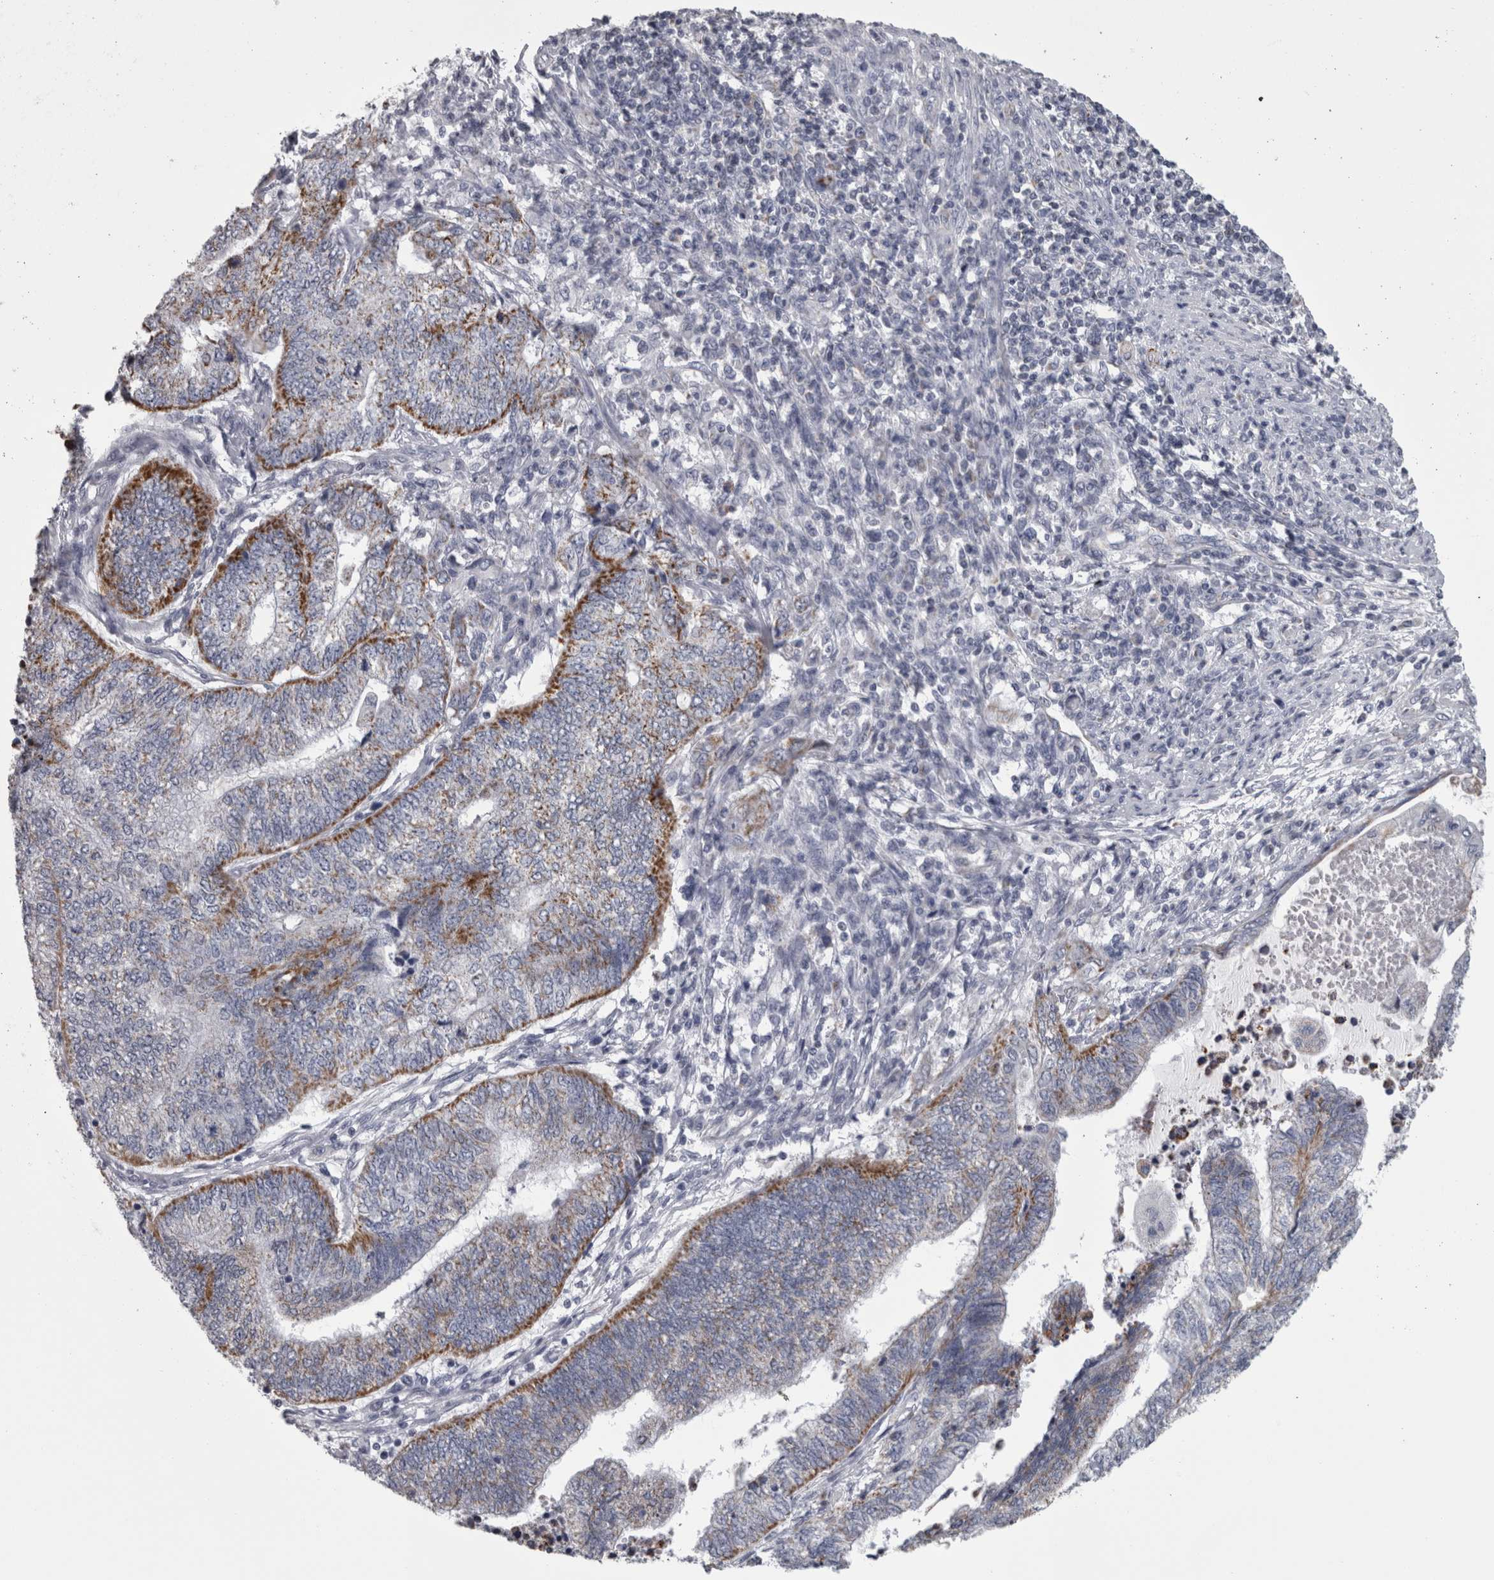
{"staining": {"intensity": "moderate", "quantity": "<25%", "location": "cytoplasmic/membranous"}, "tissue": "endometrial cancer", "cell_type": "Tumor cells", "image_type": "cancer", "snomed": [{"axis": "morphology", "description": "Adenocarcinoma, NOS"}, {"axis": "topography", "description": "Uterus"}, {"axis": "topography", "description": "Endometrium"}], "caption": "Brown immunohistochemical staining in endometrial cancer (adenocarcinoma) exhibits moderate cytoplasmic/membranous positivity in about <25% of tumor cells.", "gene": "DBT", "patient": {"sex": "female", "age": 70}}